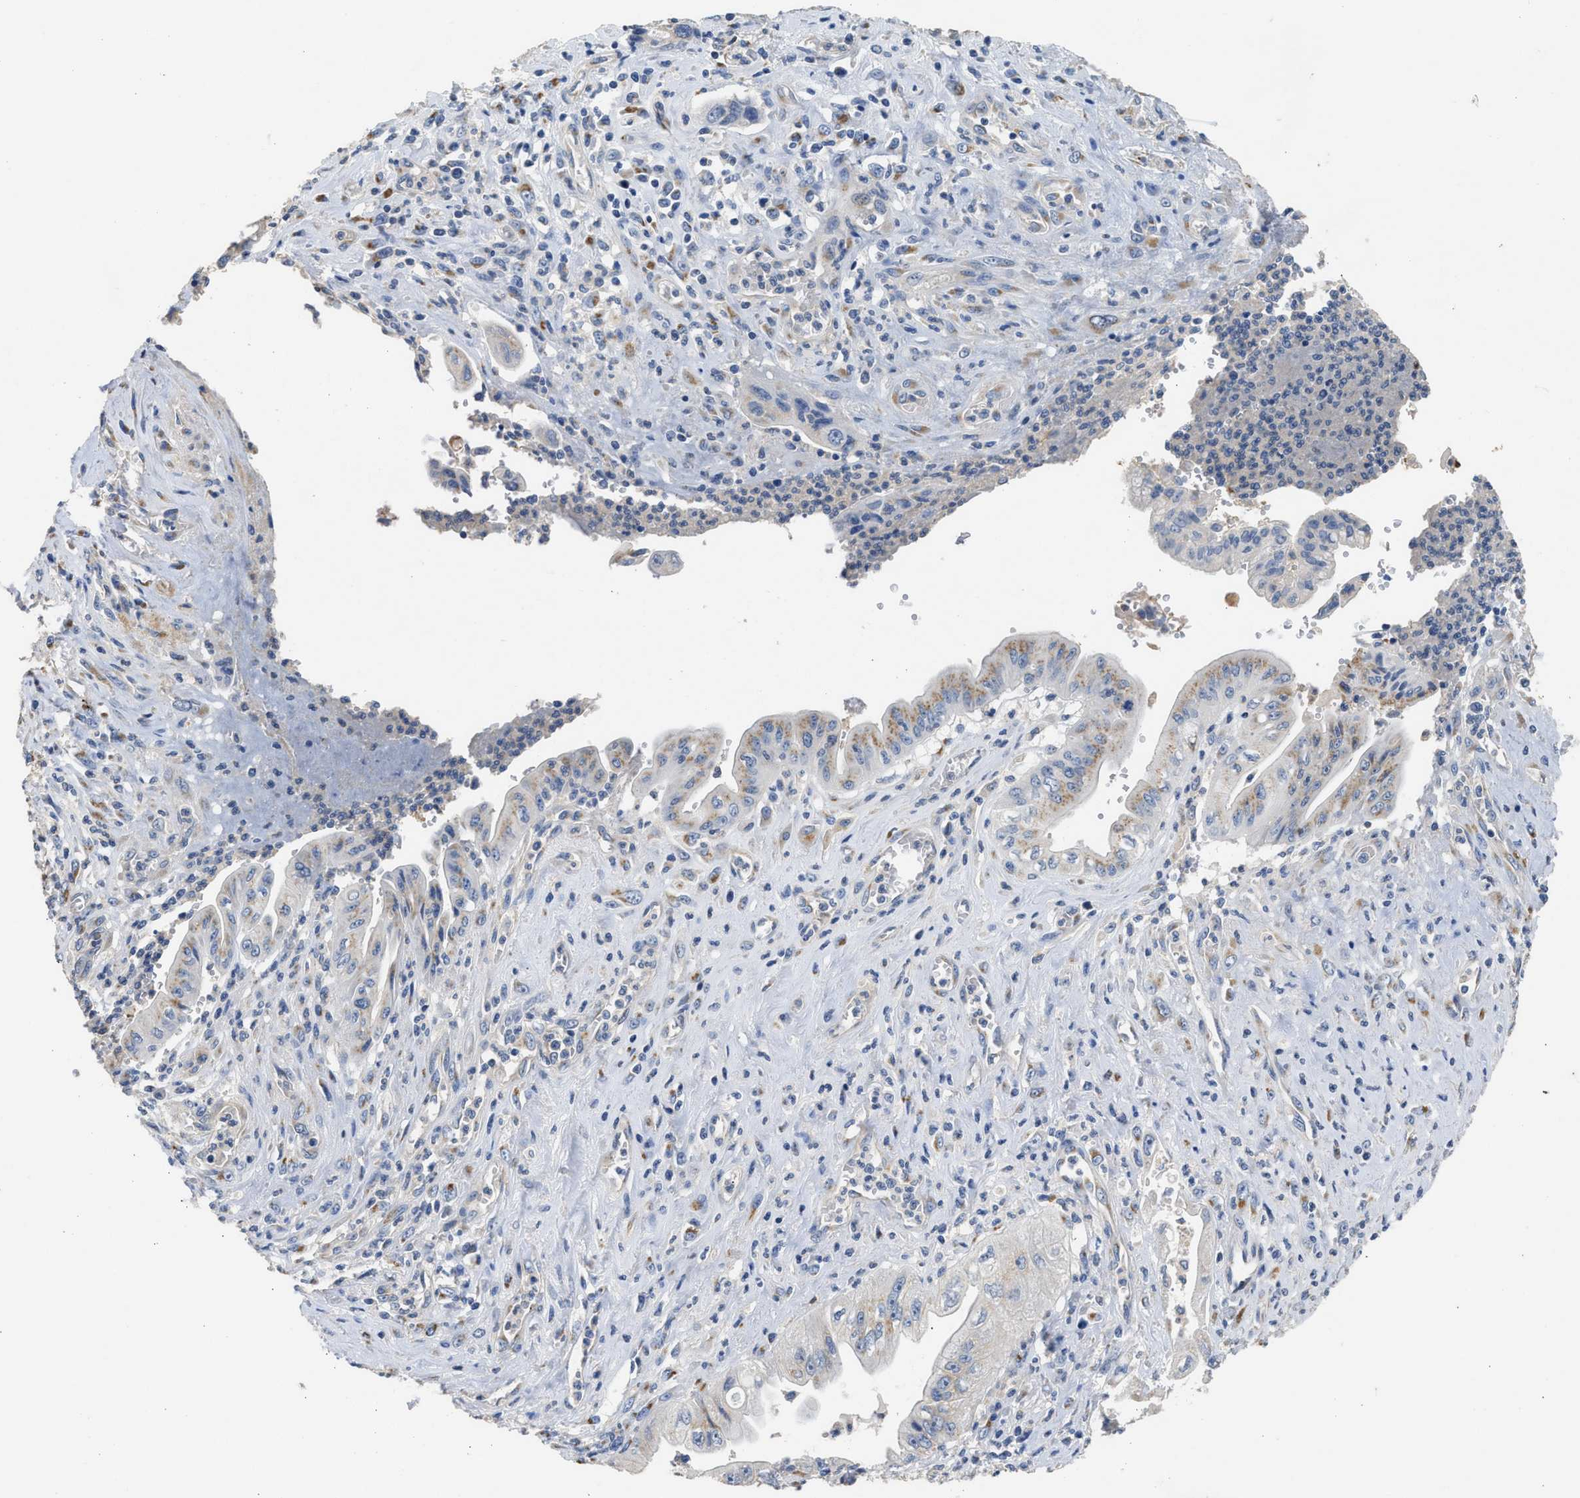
{"staining": {"intensity": "weak", "quantity": "<25%", "location": "cytoplasmic/membranous"}, "tissue": "pancreatic cancer", "cell_type": "Tumor cells", "image_type": "cancer", "snomed": [{"axis": "morphology", "description": "Adenocarcinoma, NOS"}, {"axis": "topography", "description": "Pancreas"}], "caption": "Immunohistochemistry of pancreatic adenocarcinoma shows no positivity in tumor cells.", "gene": "IPO8", "patient": {"sex": "female", "age": 73}}